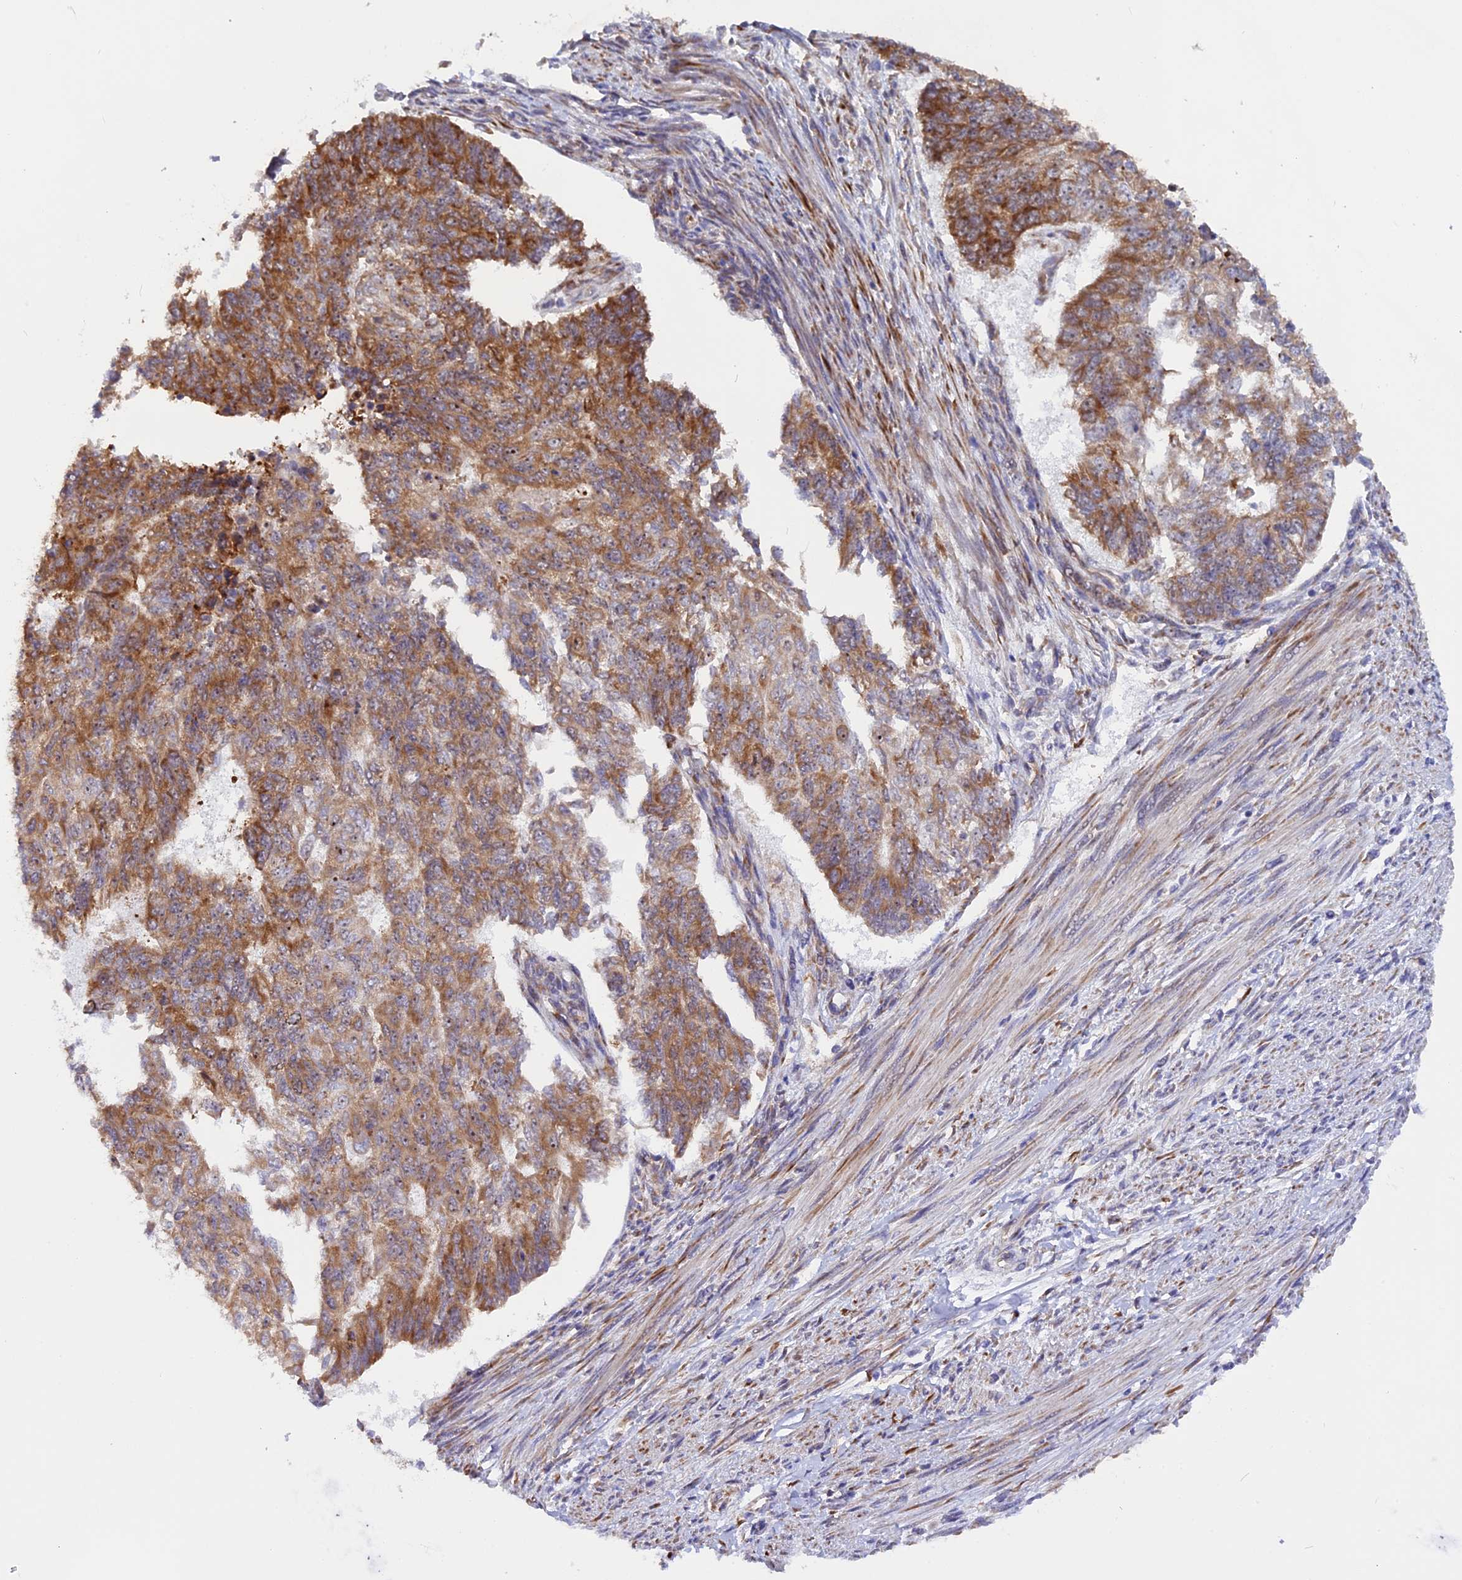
{"staining": {"intensity": "moderate", "quantity": ">75%", "location": "cytoplasmic/membranous"}, "tissue": "endometrial cancer", "cell_type": "Tumor cells", "image_type": "cancer", "snomed": [{"axis": "morphology", "description": "Adenocarcinoma, NOS"}, {"axis": "topography", "description": "Endometrium"}], "caption": "This micrograph shows immunohistochemistry staining of endometrial adenocarcinoma, with medium moderate cytoplasmic/membranous positivity in about >75% of tumor cells.", "gene": "GNPTAB", "patient": {"sex": "female", "age": 32}}